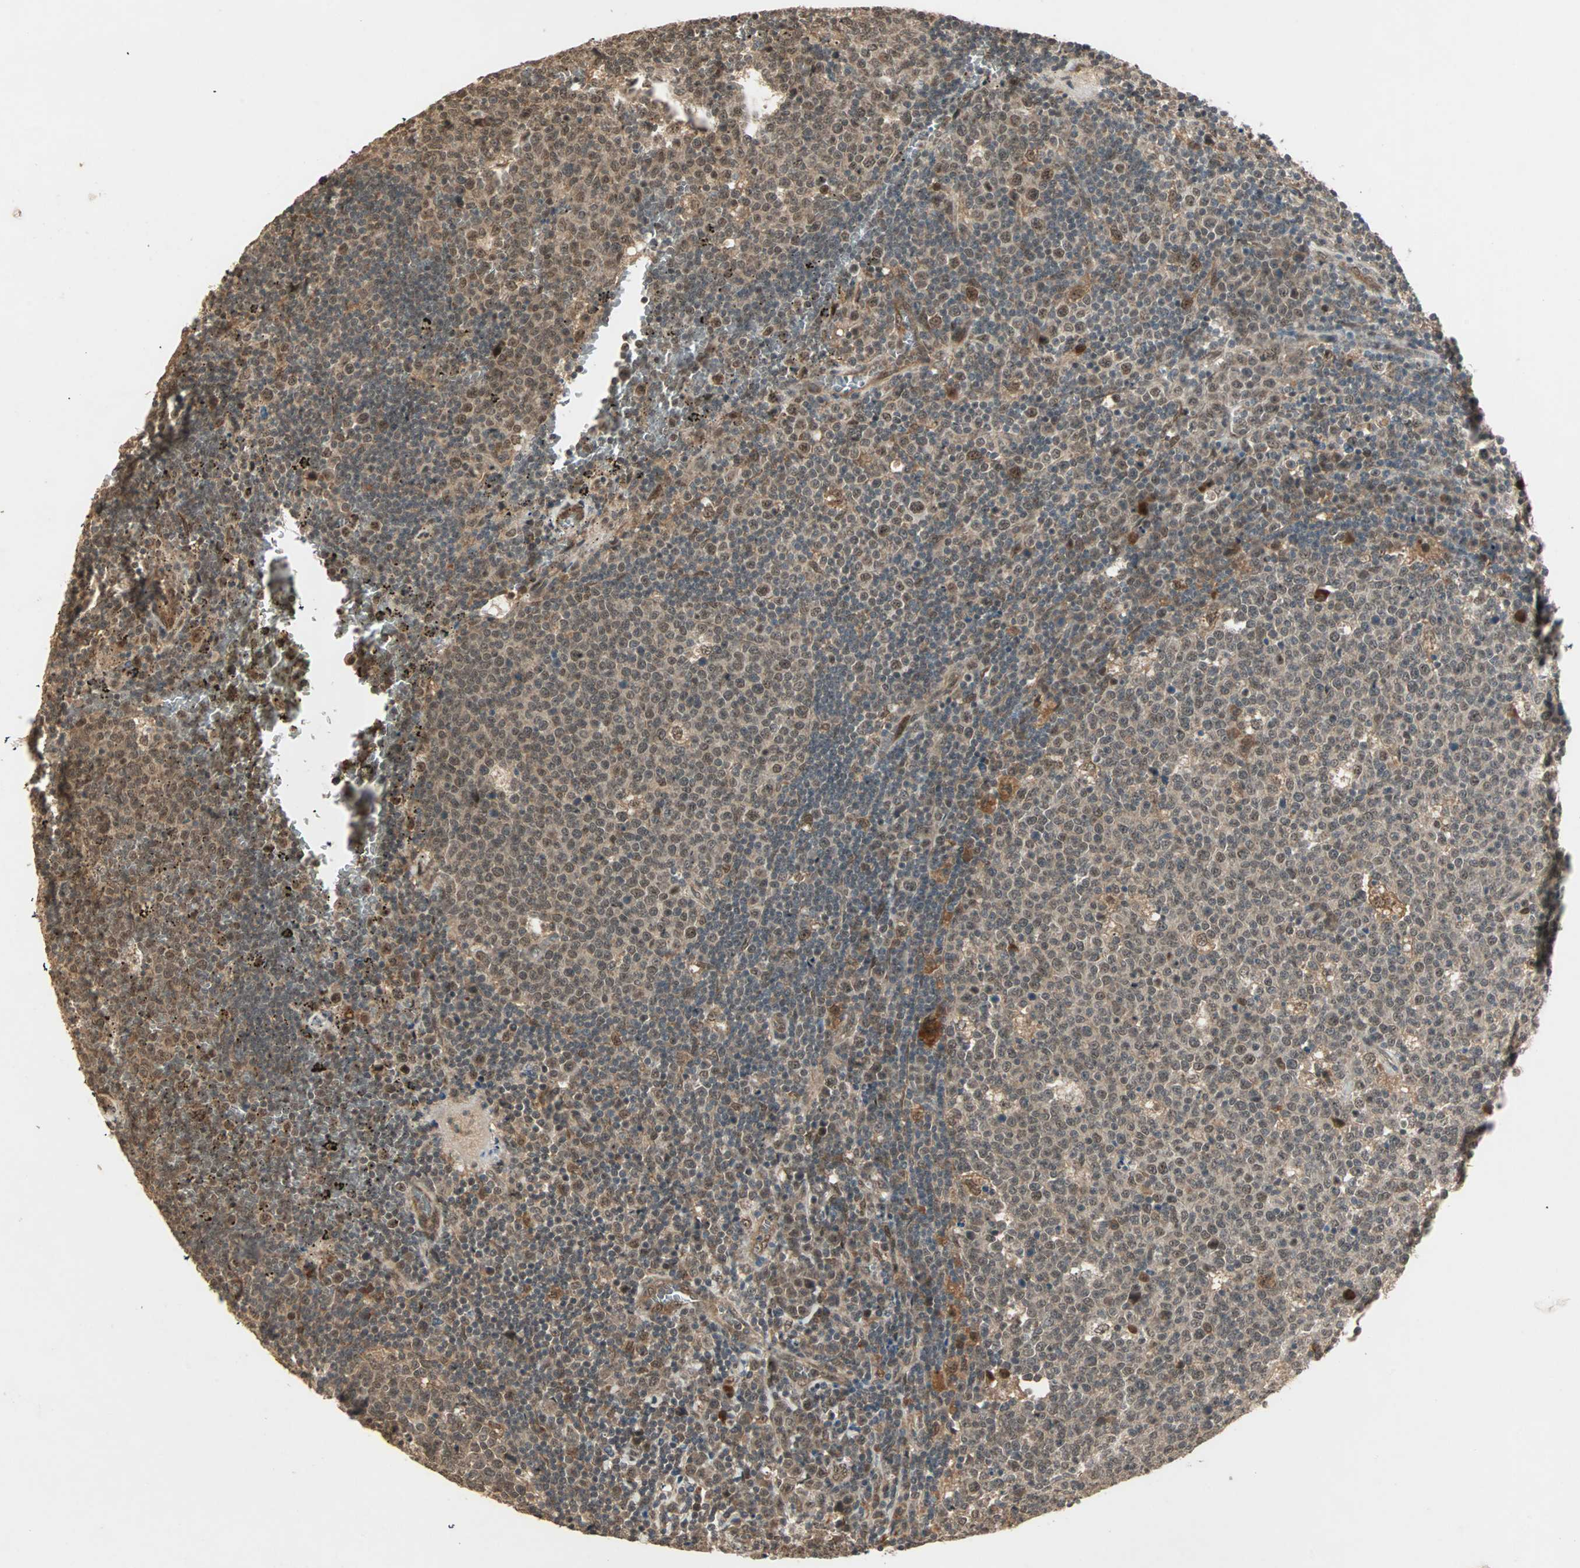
{"staining": {"intensity": "moderate", "quantity": "25%-75%", "location": "cytoplasmic/membranous,nuclear"}, "tissue": "lymph node", "cell_type": "Germinal center cells", "image_type": "normal", "snomed": [{"axis": "morphology", "description": "Normal tissue, NOS"}, {"axis": "topography", "description": "Lymph node"}, {"axis": "topography", "description": "Salivary gland"}], "caption": "An IHC histopathology image of benign tissue is shown. Protein staining in brown labels moderate cytoplasmic/membranous,nuclear positivity in lymph node within germinal center cells.", "gene": "ZSCAN31", "patient": {"sex": "male", "age": 8}}